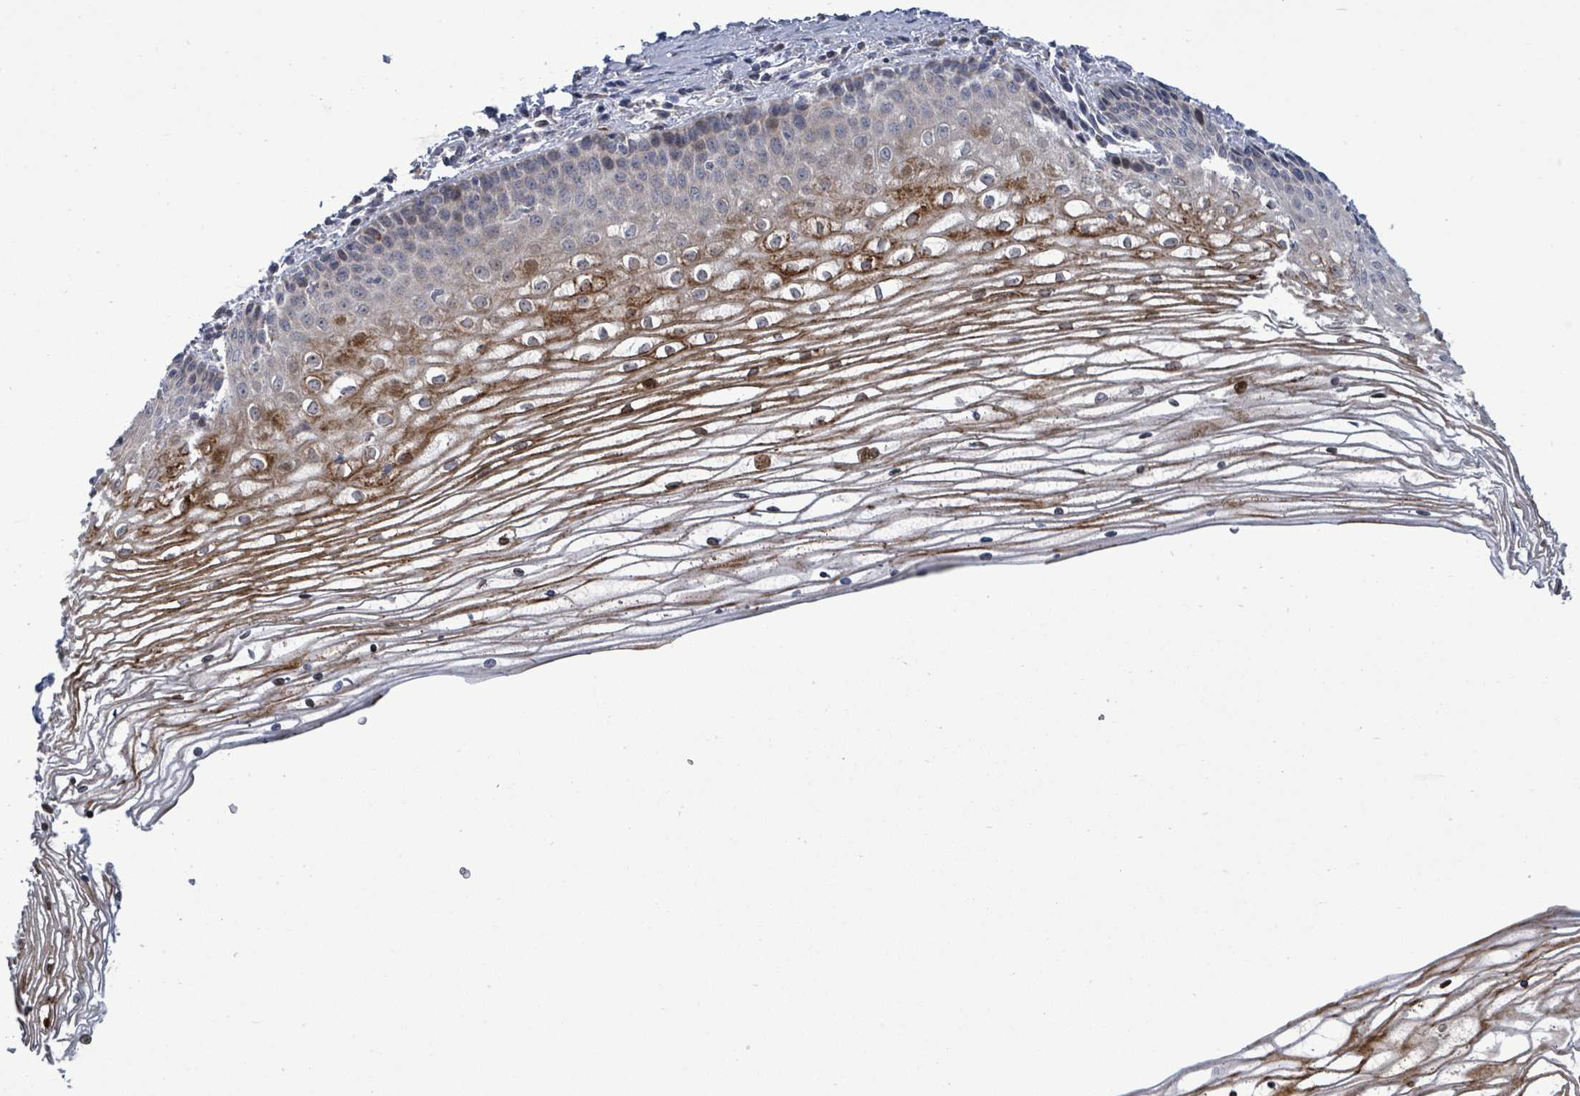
{"staining": {"intensity": "weak", "quantity": "<25%", "location": "cytoplasmic/membranous,nuclear"}, "tissue": "cervix", "cell_type": "Glandular cells", "image_type": "normal", "snomed": [{"axis": "morphology", "description": "Normal tissue, NOS"}, {"axis": "topography", "description": "Cervix"}], "caption": "This photomicrograph is of benign cervix stained with immunohistochemistry (IHC) to label a protein in brown with the nuclei are counter-stained blue. There is no expression in glandular cells. The staining is performed using DAB (3,3'-diaminobenzidine) brown chromogen with nuclei counter-stained in using hematoxylin.", "gene": "SAR1A", "patient": {"sex": "female", "age": 47}}